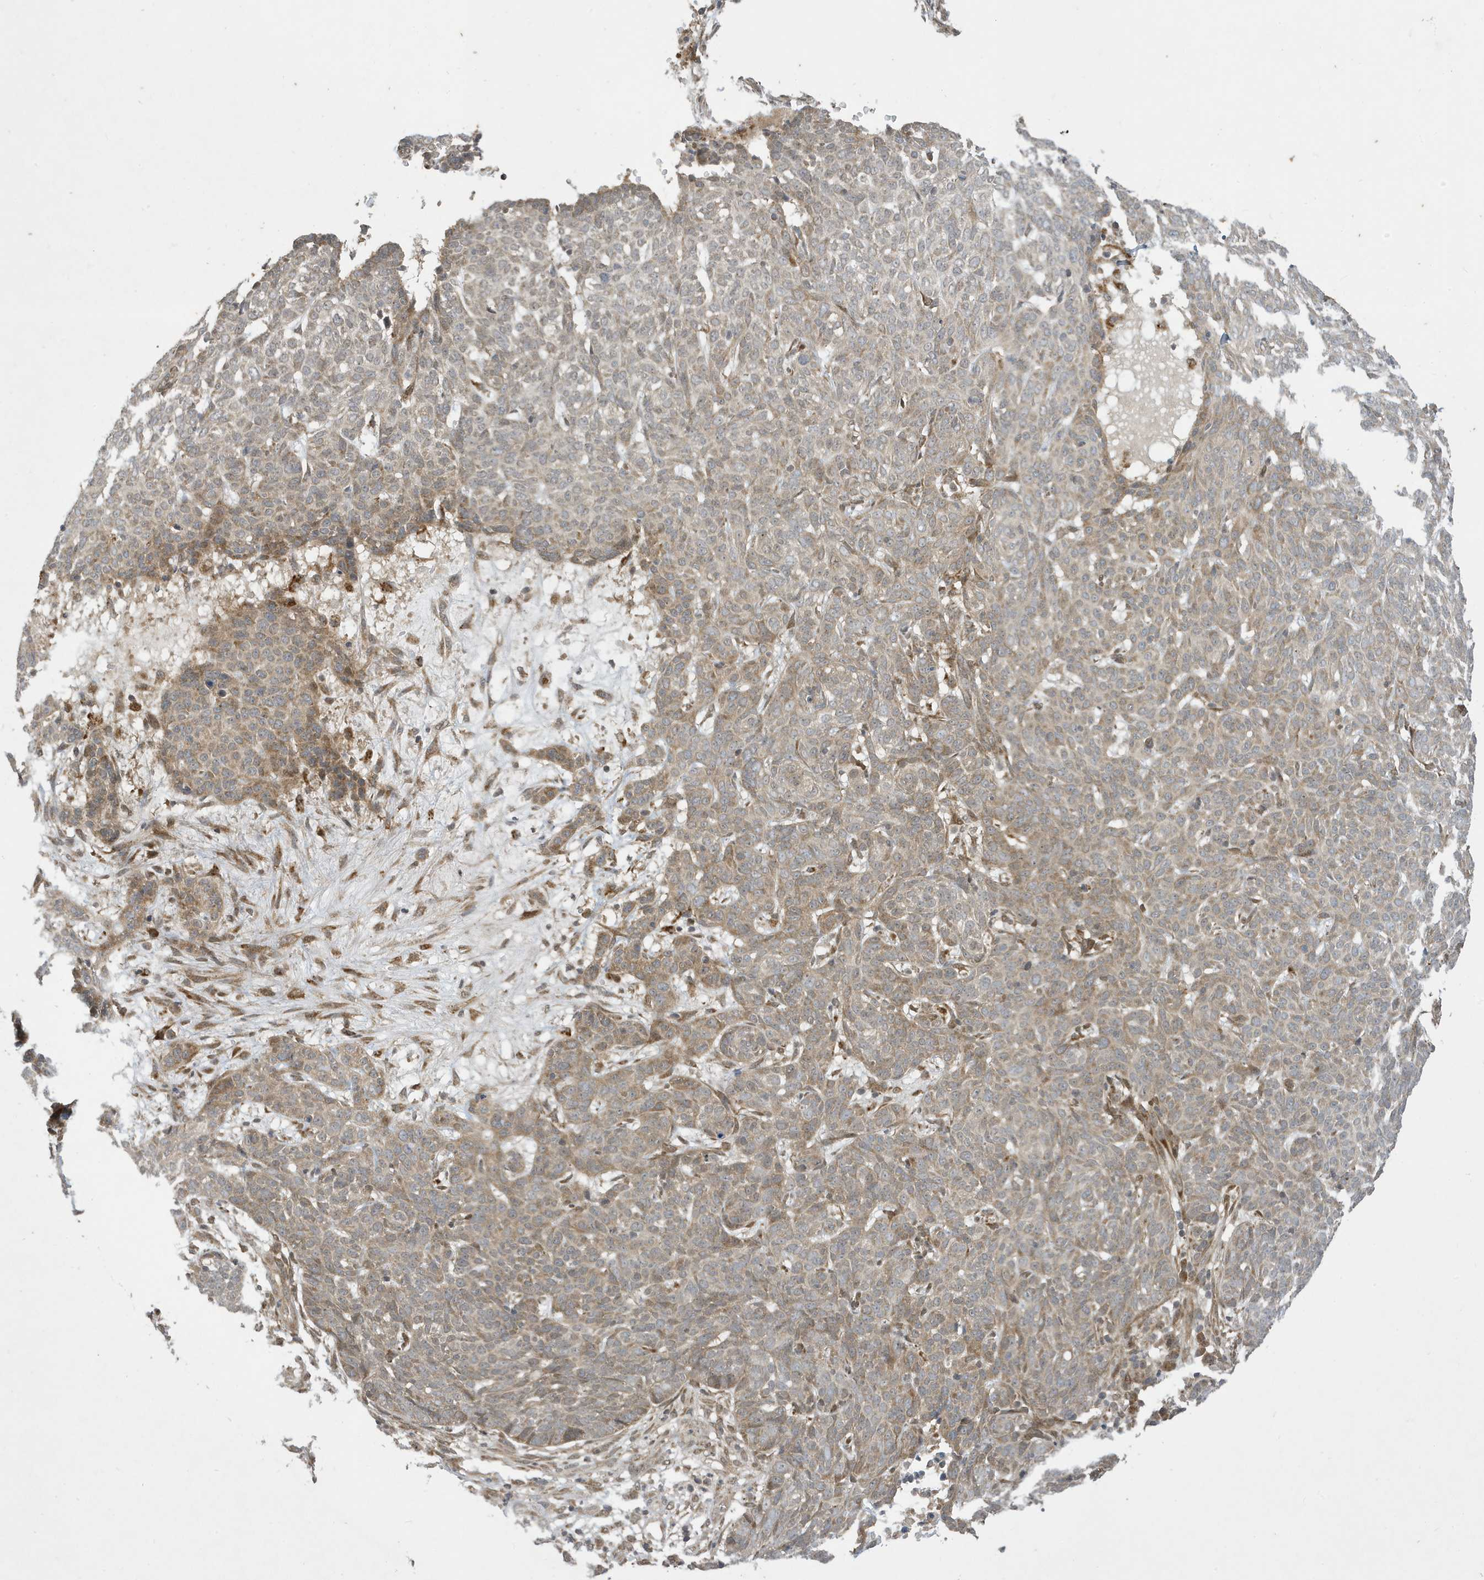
{"staining": {"intensity": "weak", "quantity": "25%-75%", "location": "cytoplasmic/membranous"}, "tissue": "skin cancer", "cell_type": "Tumor cells", "image_type": "cancer", "snomed": [{"axis": "morphology", "description": "Basal cell carcinoma"}, {"axis": "topography", "description": "Skin"}], "caption": "Skin basal cell carcinoma stained for a protein reveals weak cytoplasmic/membranous positivity in tumor cells. (DAB IHC, brown staining for protein, blue staining for nuclei).", "gene": "NCOA7", "patient": {"sex": "male", "age": 85}}